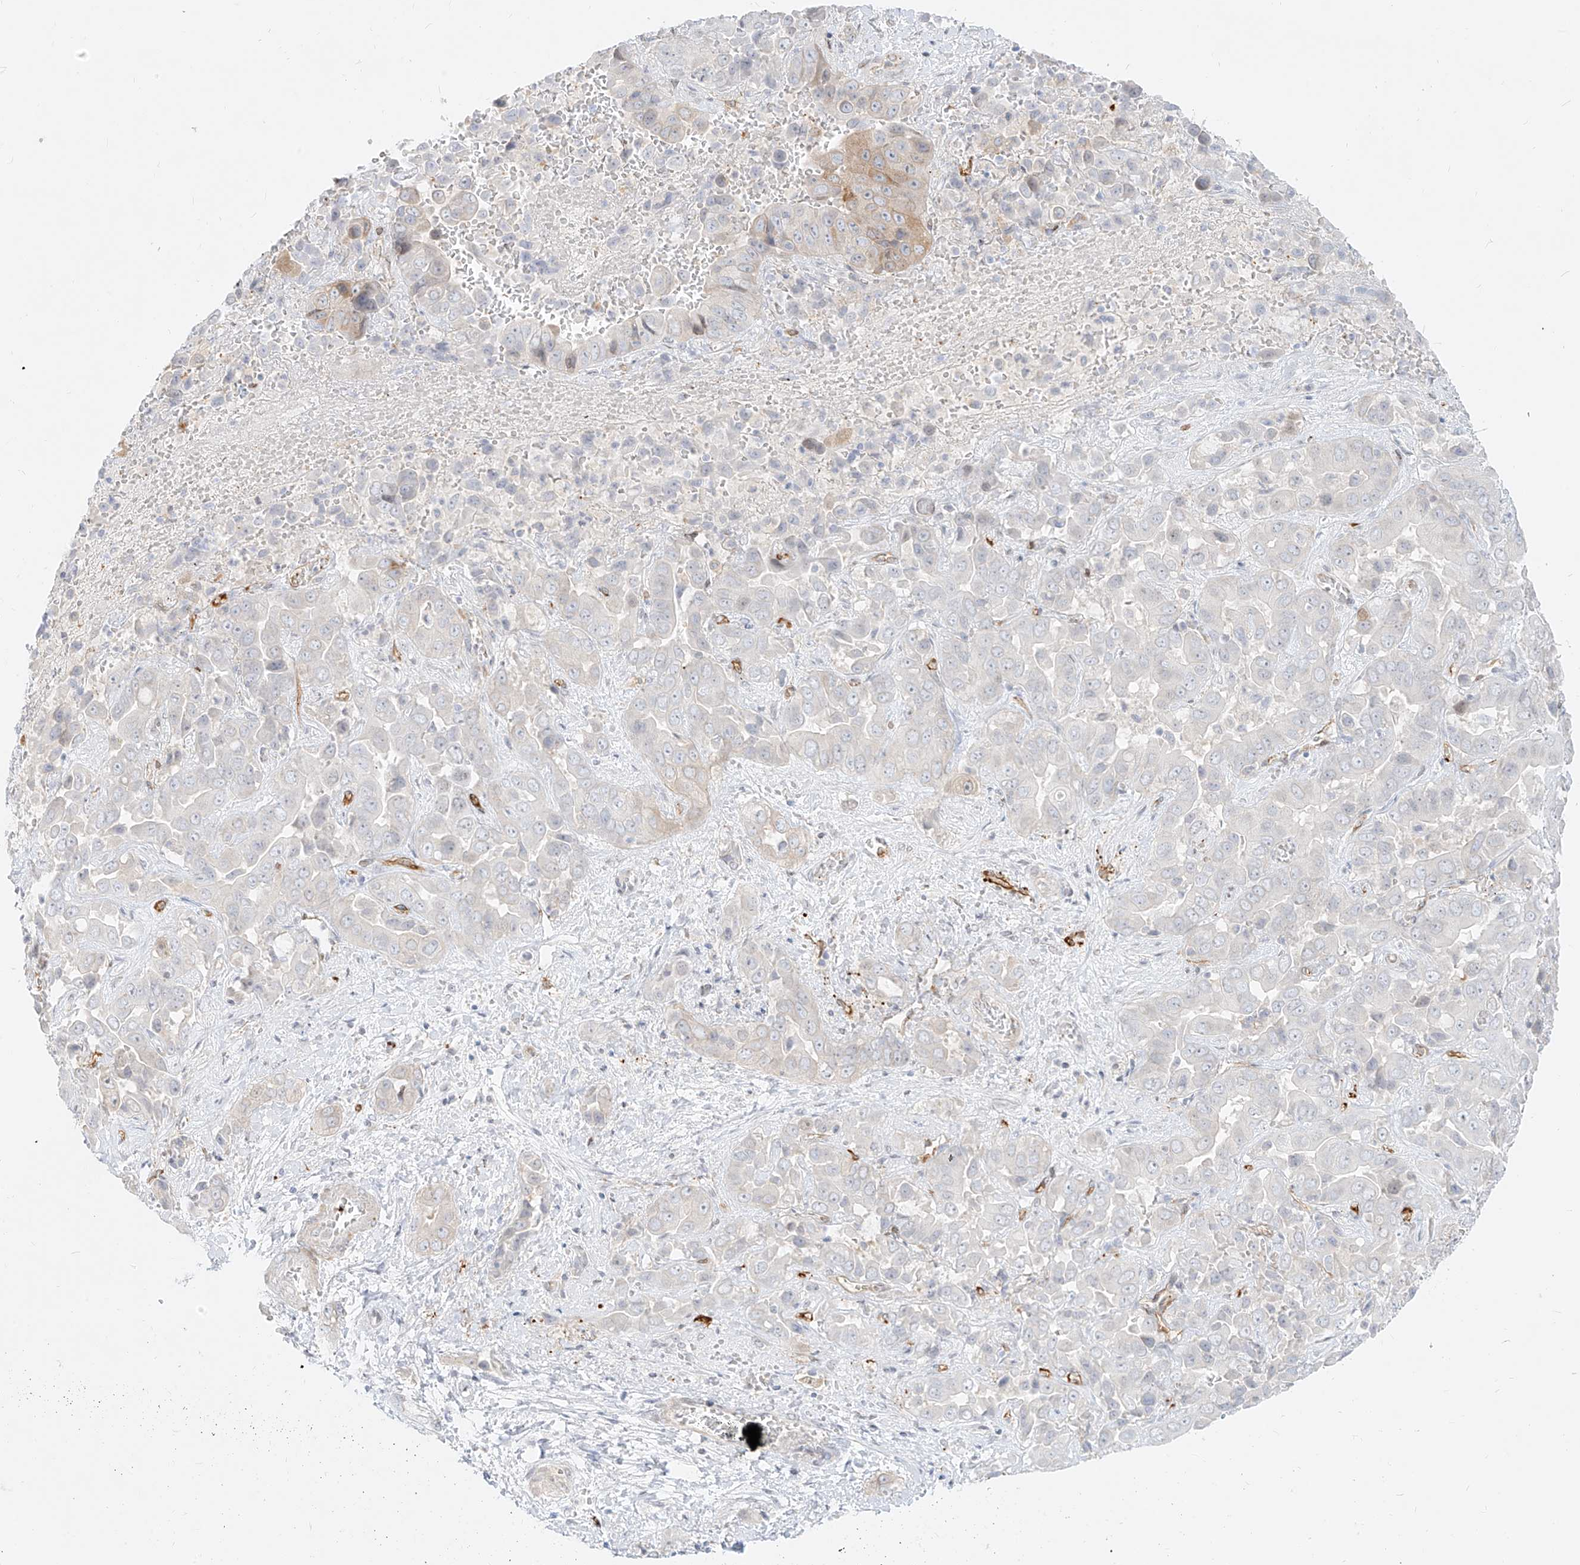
{"staining": {"intensity": "weak", "quantity": "<25%", "location": "cytoplasmic/membranous"}, "tissue": "liver cancer", "cell_type": "Tumor cells", "image_type": "cancer", "snomed": [{"axis": "morphology", "description": "Cholangiocarcinoma"}, {"axis": "topography", "description": "Liver"}], "caption": "Tumor cells are negative for protein expression in human liver cancer.", "gene": "NHSL1", "patient": {"sex": "female", "age": 52}}